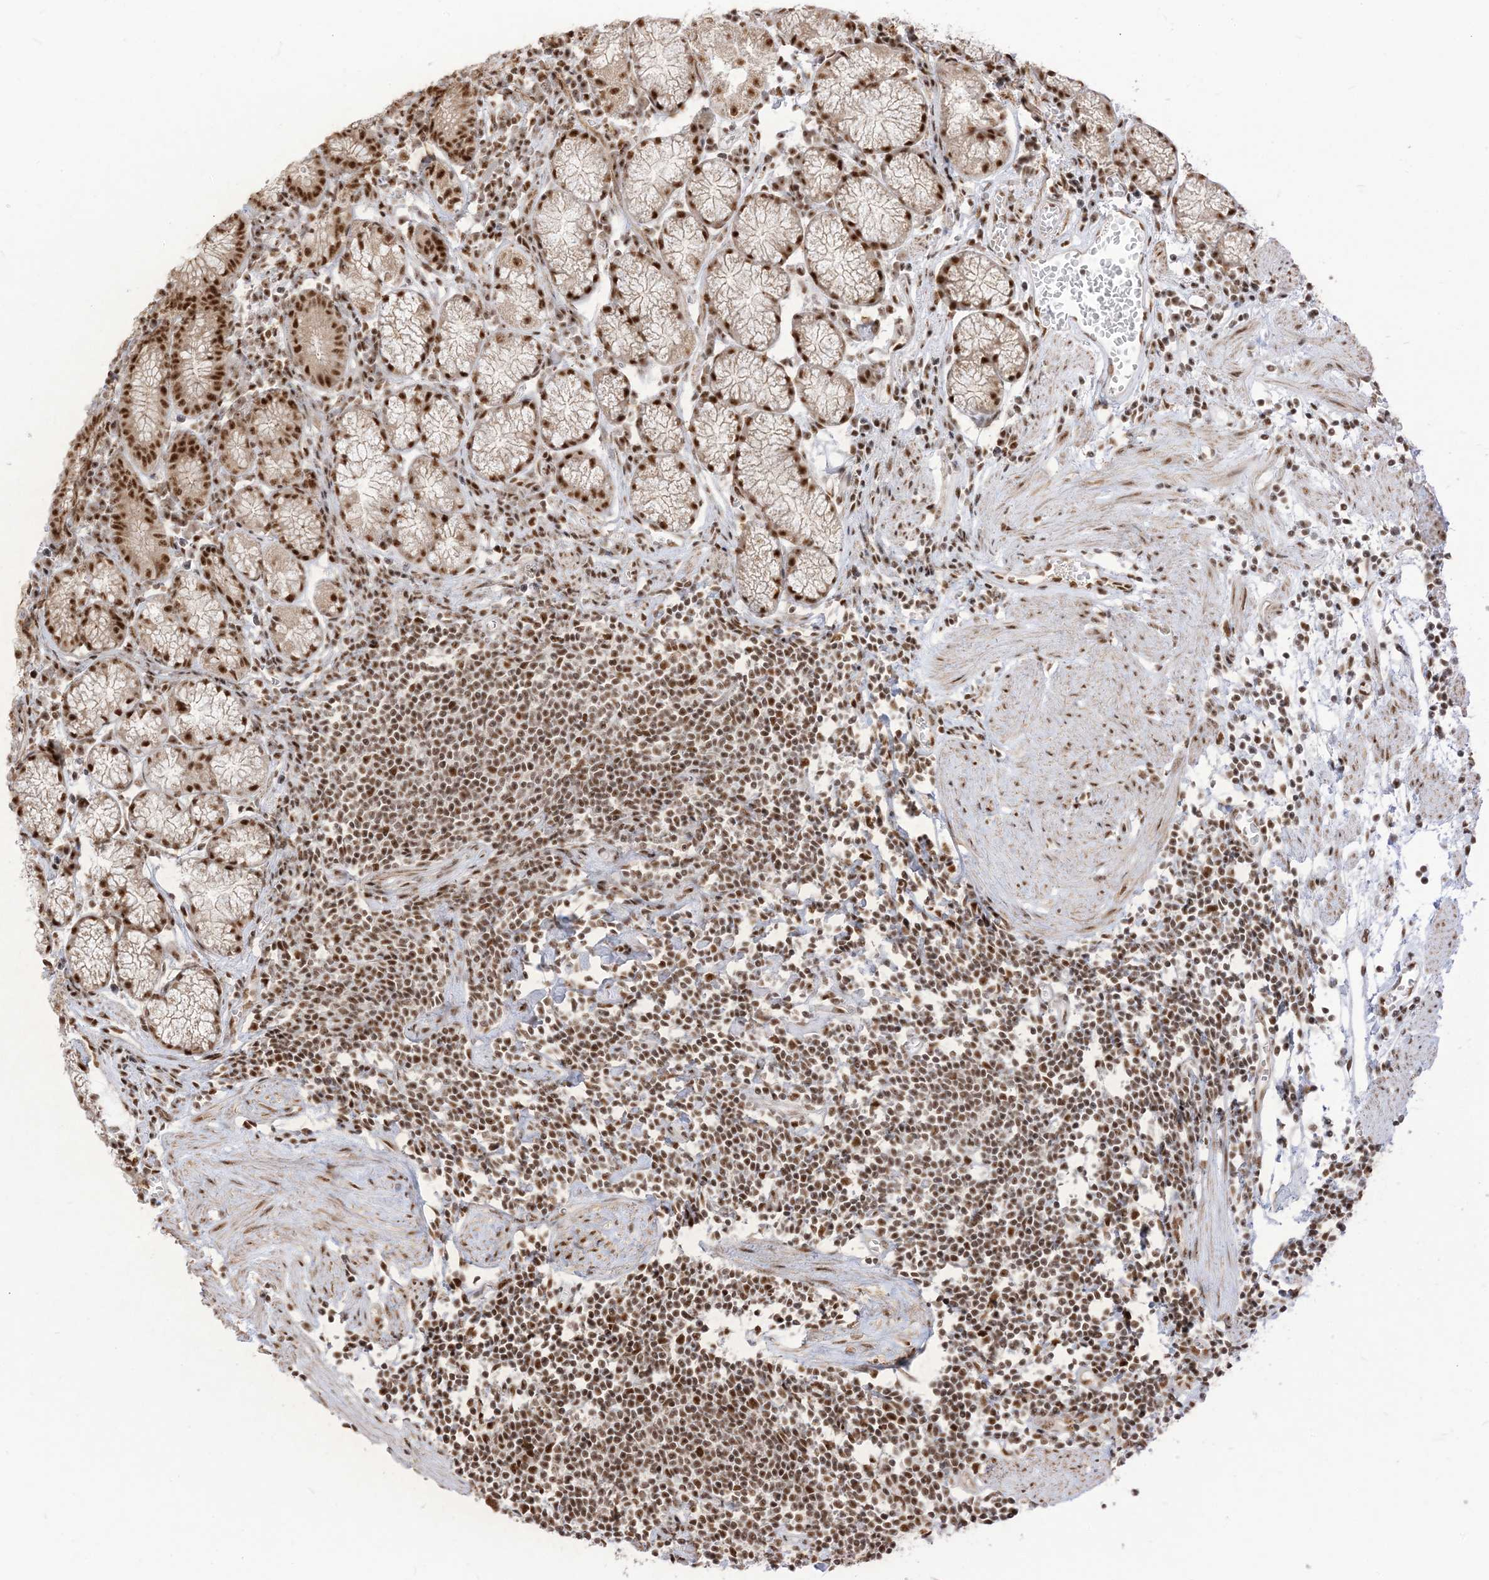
{"staining": {"intensity": "strong", "quantity": ">75%", "location": "nuclear"}, "tissue": "stomach", "cell_type": "Glandular cells", "image_type": "normal", "snomed": [{"axis": "morphology", "description": "Normal tissue, NOS"}, {"axis": "topography", "description": "Stomach"}], "caption": "Immunohistochemistry (IHC) of benign stomach exhibits high levels of strong nuclear expression in approximately >75% of glandular cells. (DAB (3,3'-diaminobenzidine) = brown stain, brightfield microscopy at high magnification).", "gene": "ARGLU1", "patient": {"sex": "male", "age": 55}}